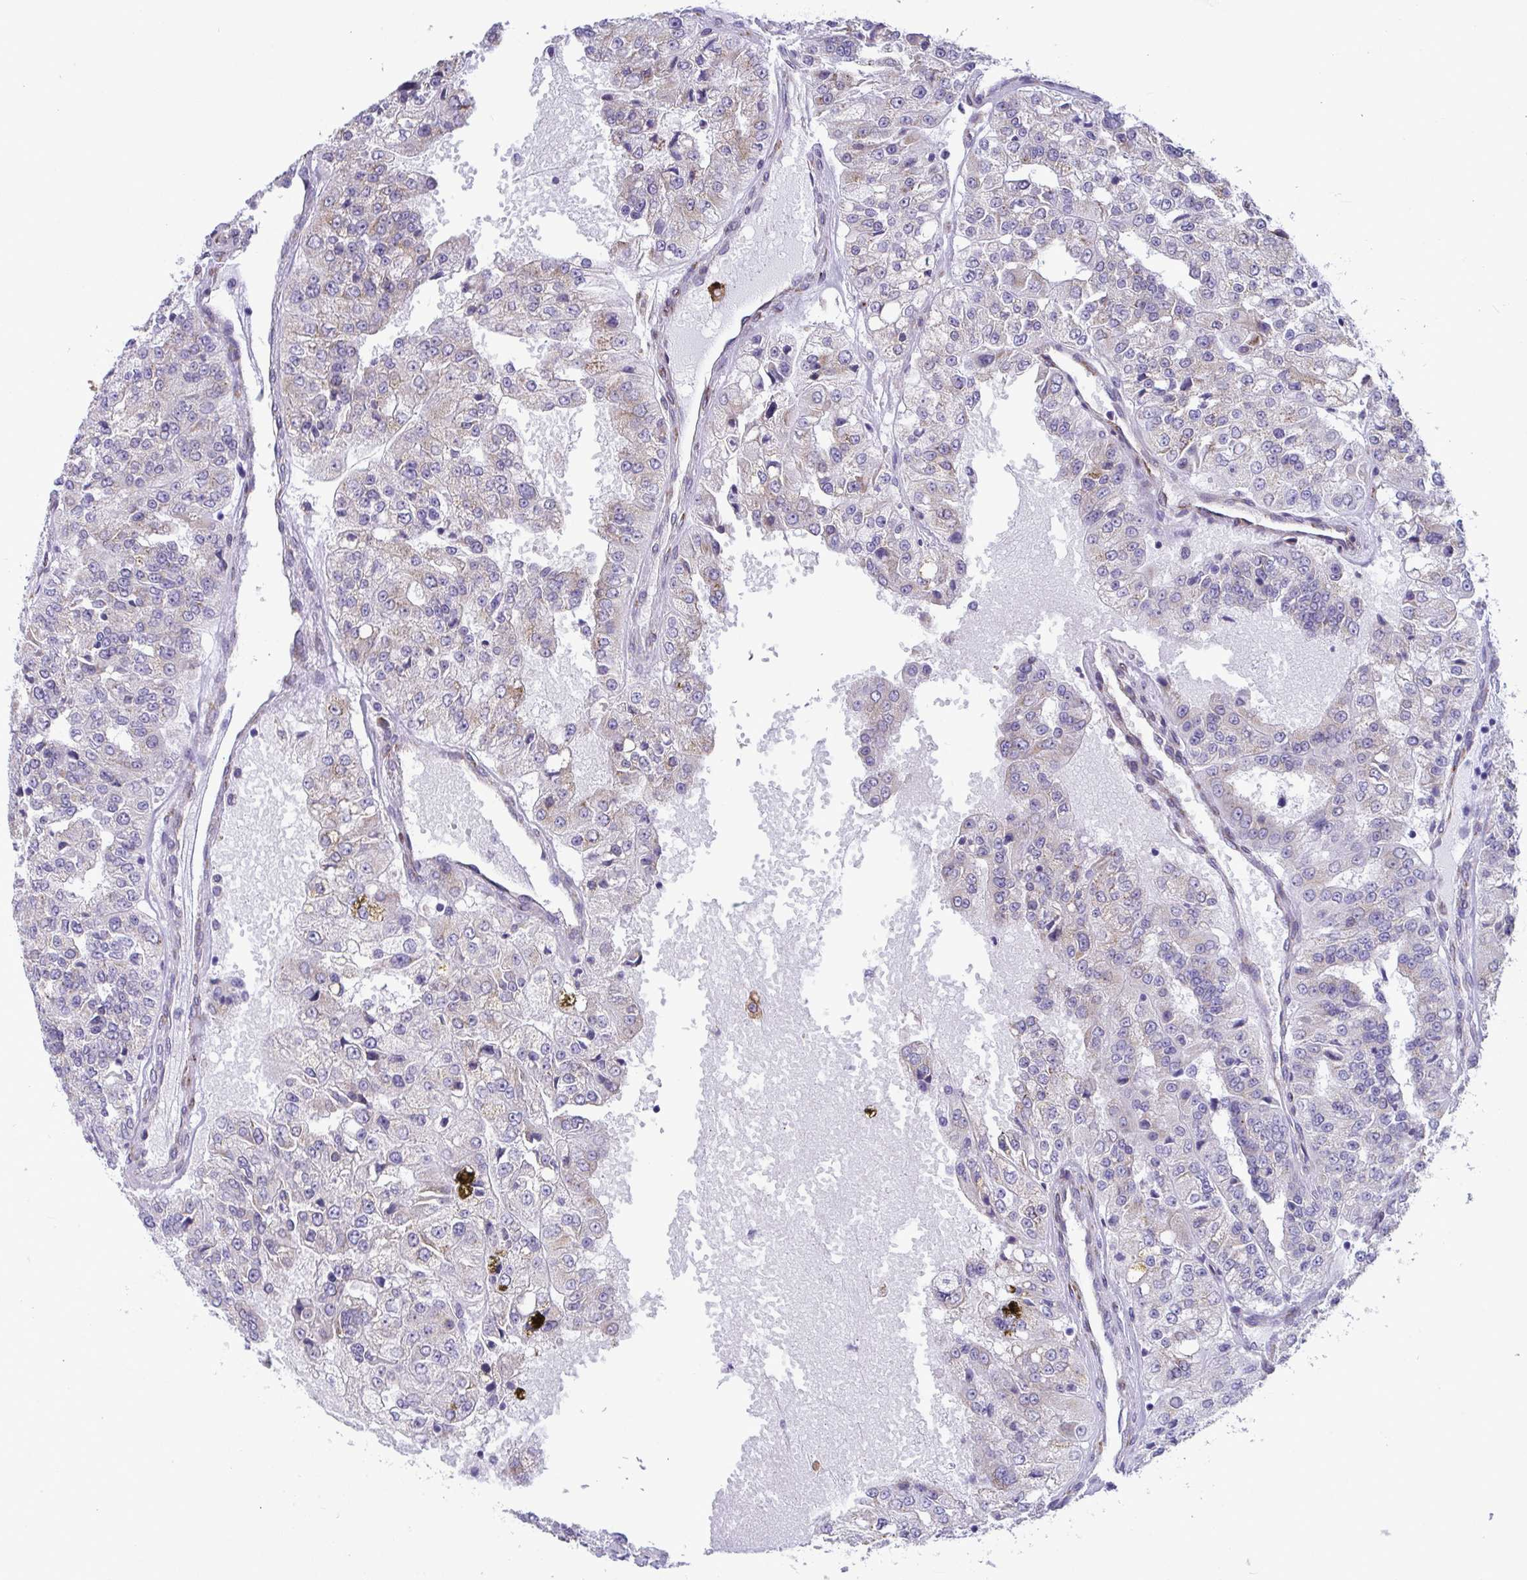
{"staining": {"intensity": "weak", "quantity": "<25%", "location": "cytoplasmic/membranous"}, "tissue": "renal cancer", "cell_type": "Tumor cells", "image_type": "cancer", "snomed": [{"axis": "morphology", "description": "Adenocarcinoma, NOS"}, {"axis": "topography", "description": "Kidney"}], "caption": "Immunohistochemical staining of renal adenocarcinoma displays no significant positivity in tumor cells.", "gene": "ASPH", "patient": {"sex": "female", "age": 63}}